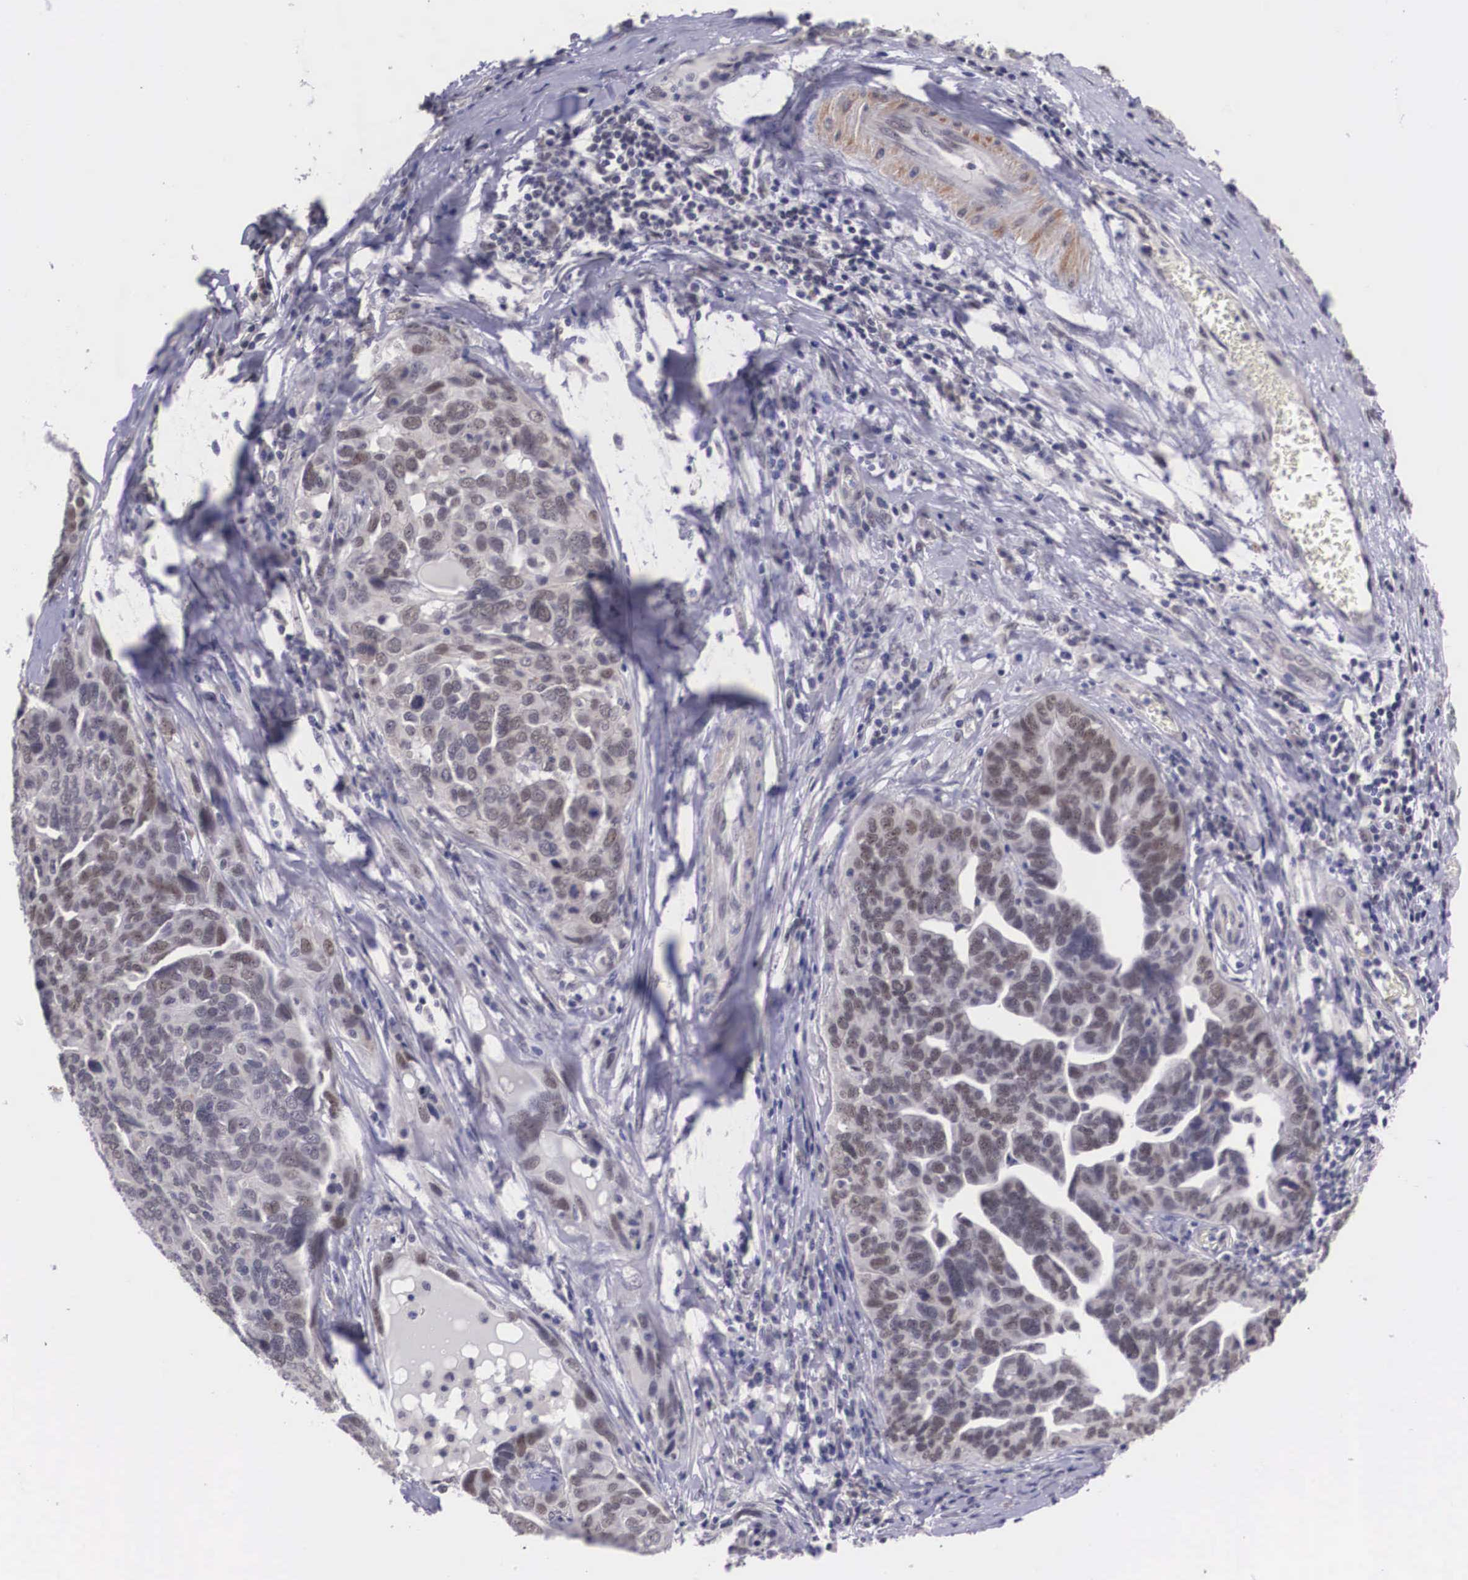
{"staining": {"intensity": "weak", "quantity": ">75%", "location": "nuclear"}, "tissue": "ovarian cancer", "cell_type": "Tumor cells", "image_type": "cancer", "snomed": [{"axis": "morphology", "description": "Cystadenocarcinoma, serous, NOS"}, {"axis": "topography", "description": "Ovary"}], "caption": "Immunohistochemical staining of human ovarian cancer demonstrates low levels of weak nuclear positivity in approximately >75% of tumor cells.", "gene": "ZNF275", "patient": {"sex": "female", "age": 64}}